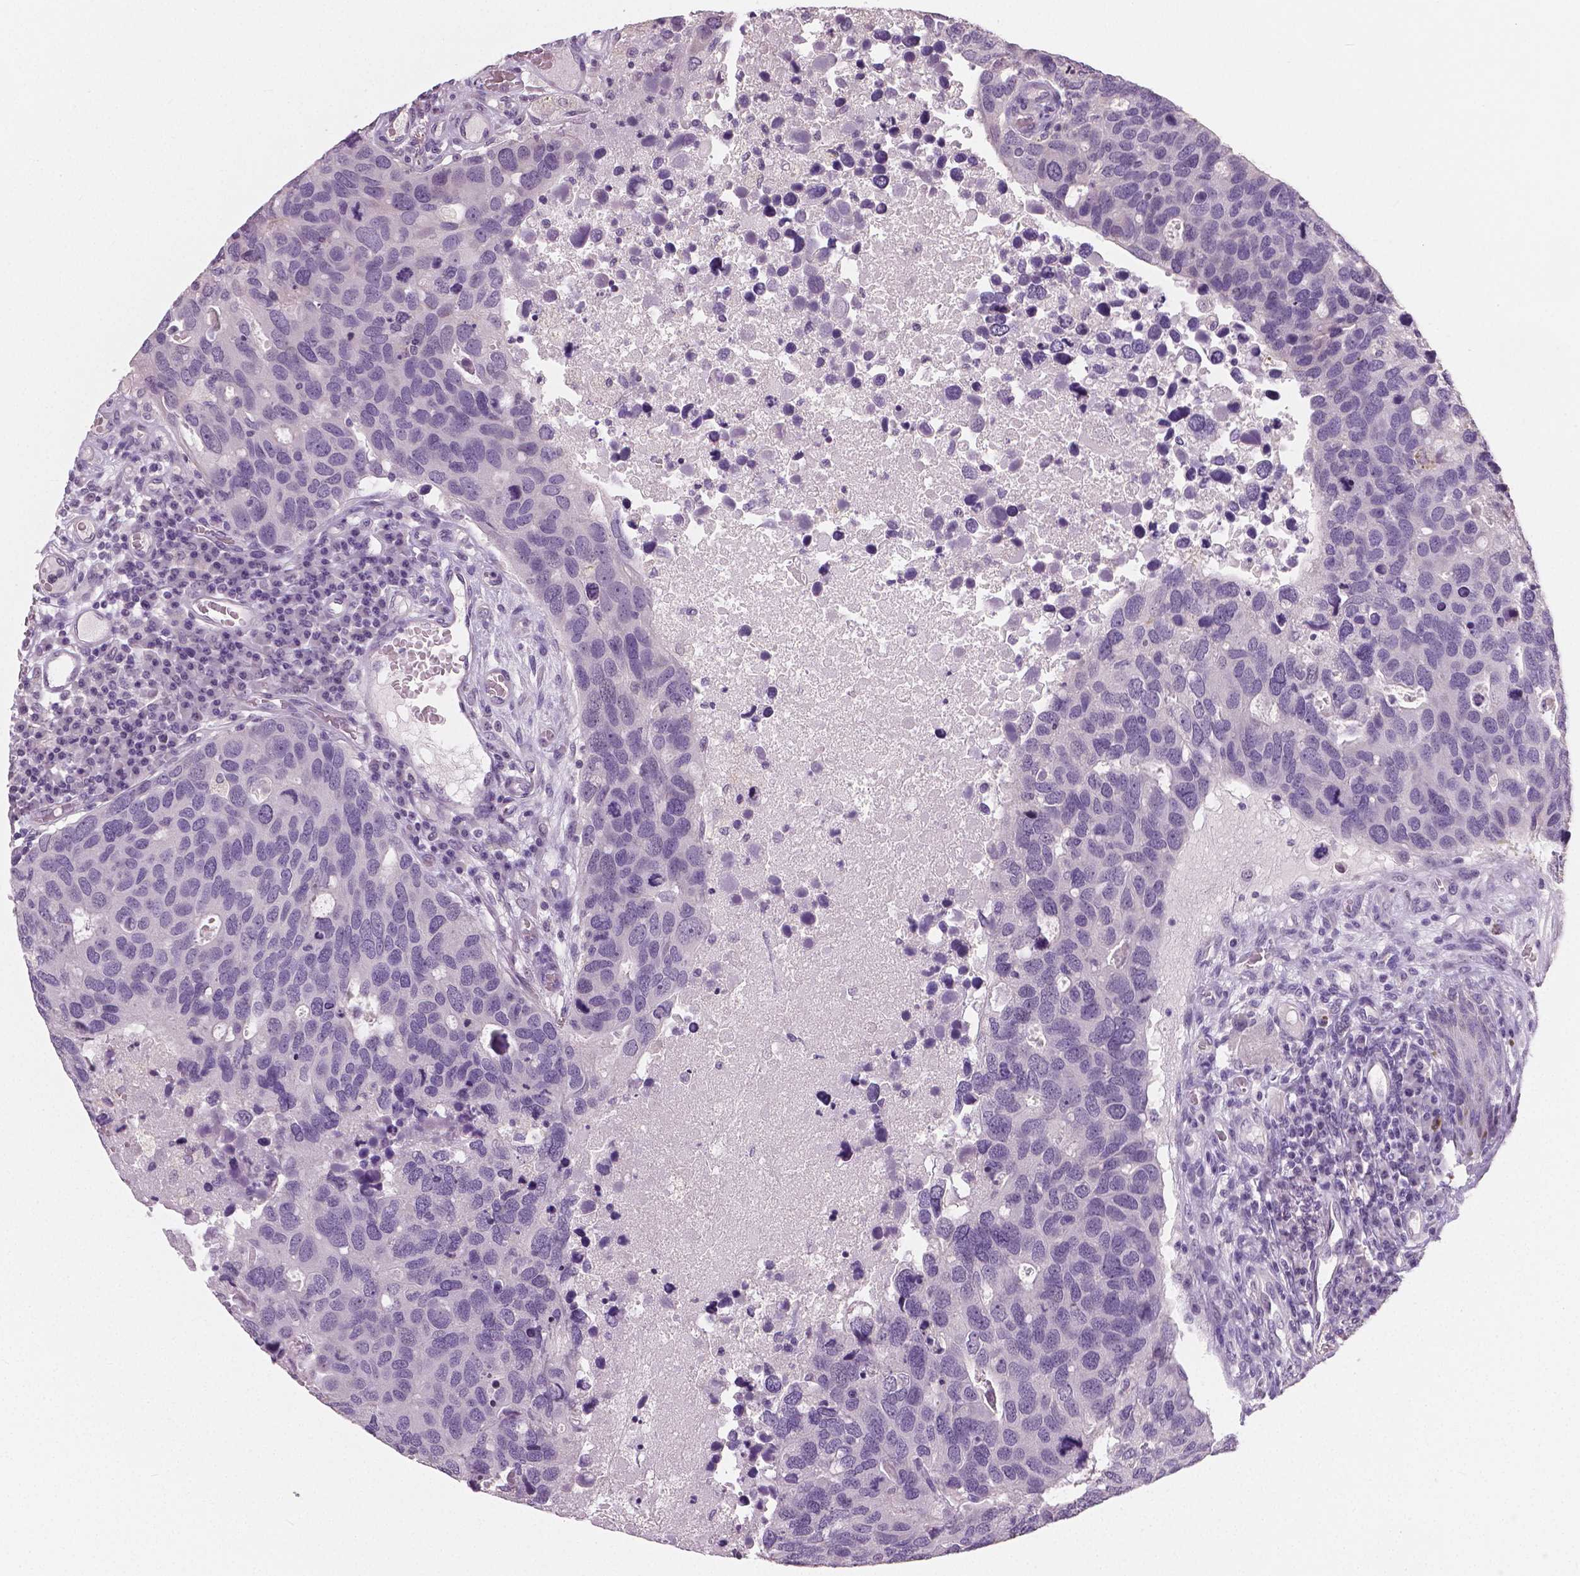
{"staining": {"intensity": "negative", "quantity": "none", "location": "none"}, "tissue": "breast cancer", "cell_type": "Tumor cells", "image_type": "cancer", "snomed": [{"axis": "morphology", "description": "Duct carcinoma"}, {"axis": "topography", "description": "Breast"}], "caption": "The immunohistochemistry (IHC) image has no significant positivity in tumor cells of breast invasive ductal carcinoma tissue.", "gene": "NECAB1", "patient": {"sex": "female", "age": 83}}